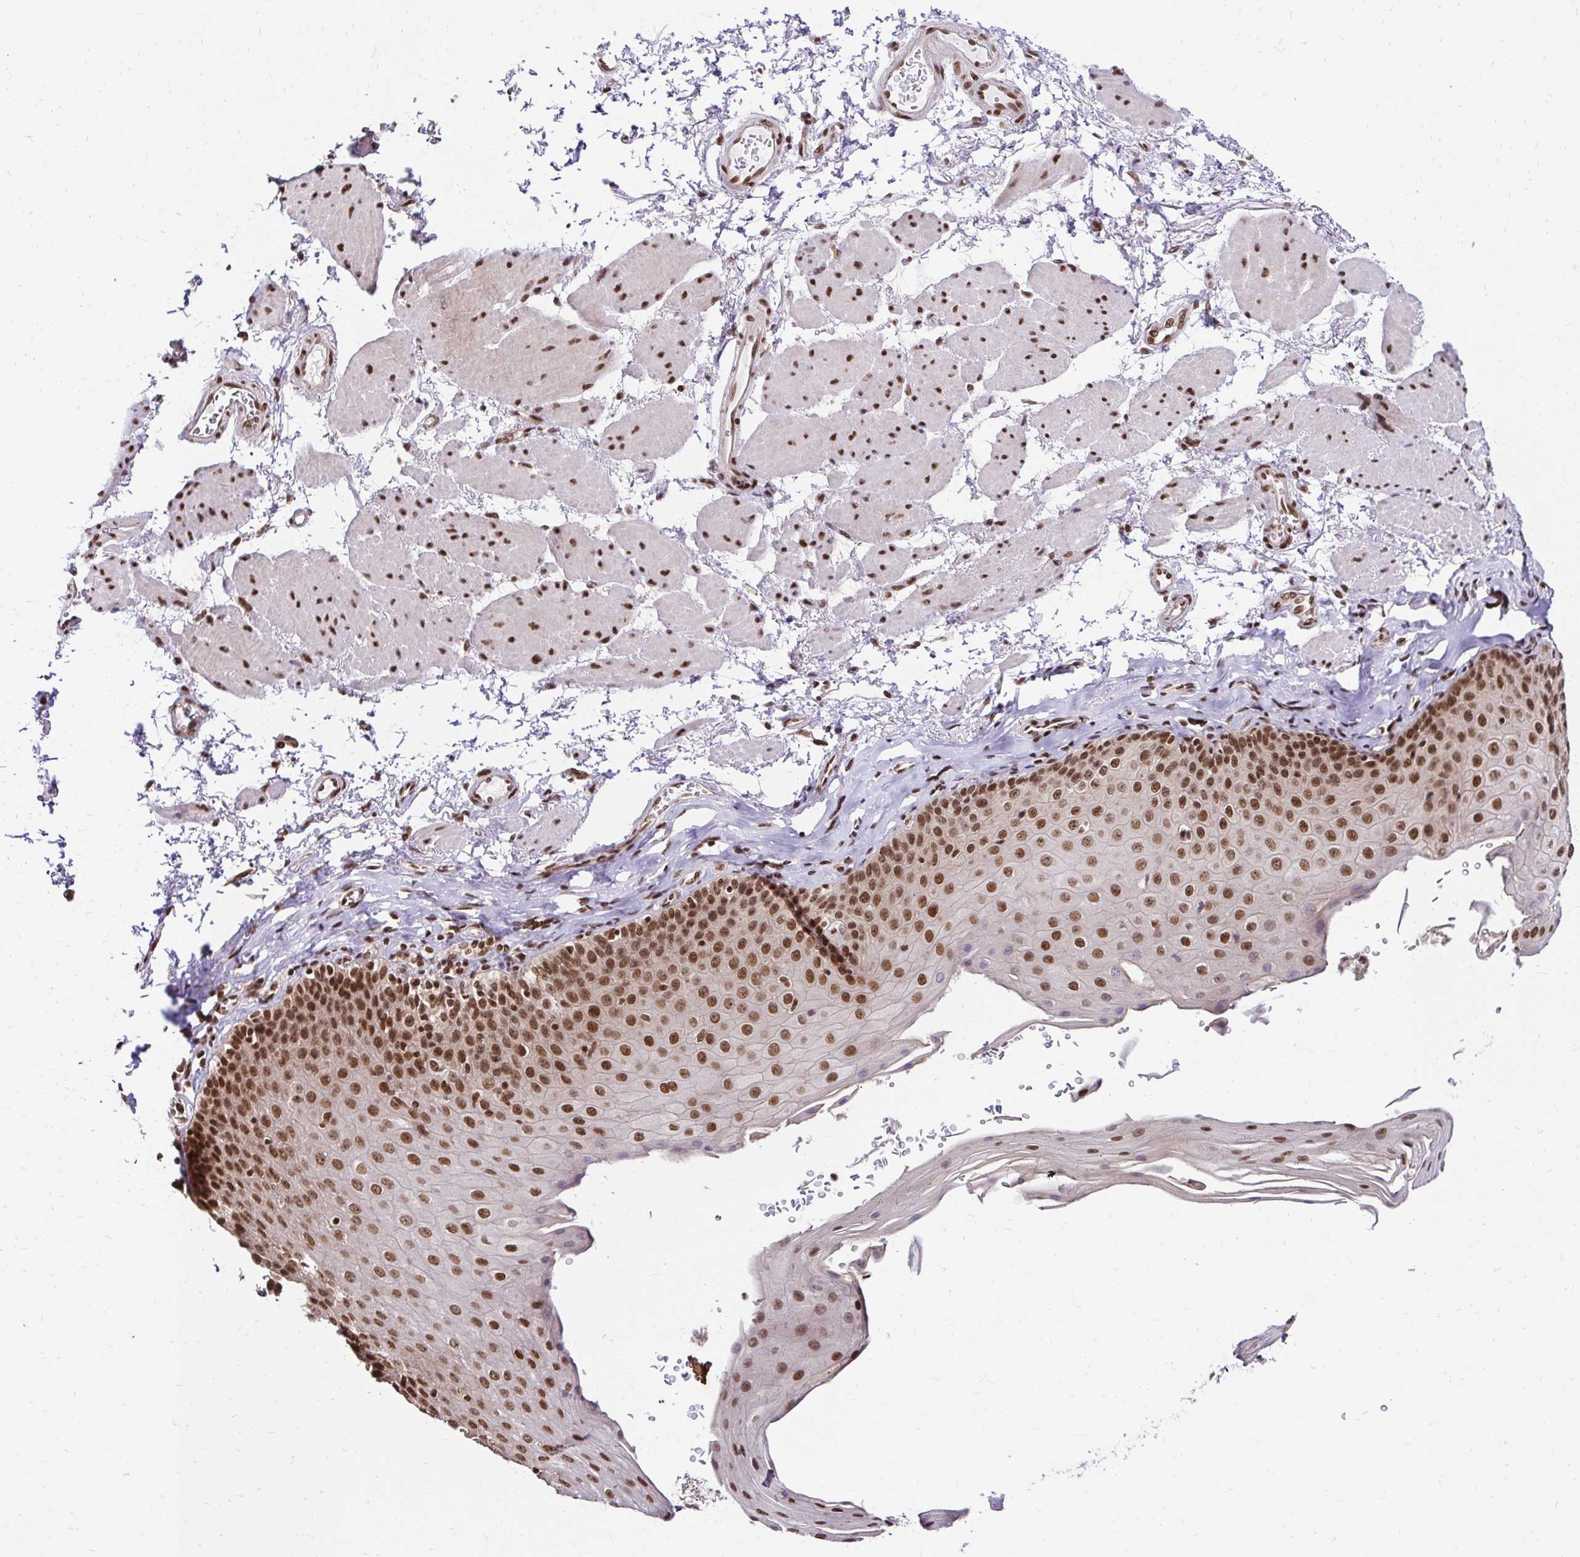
{"staining": {"intensity": "moderate", "quantity": ">75%", "location": "nuclear"}, "tissue": "esophagus", "cell_type": "Squamous epithelial cells", "image_type": "normal", "snomed": [{"axis": "morphology", "description": "Normal tissue, NOS"}, {"axis": "topography", "description": "Esophagus"}], "caption": "IHC of benign esophagus shows medium levels of moderate nuclear positivity in approximately >75% of squamous epithelial cells.", "gene": "GLYR1", "patient": {"sex": "female", "age": 81}}